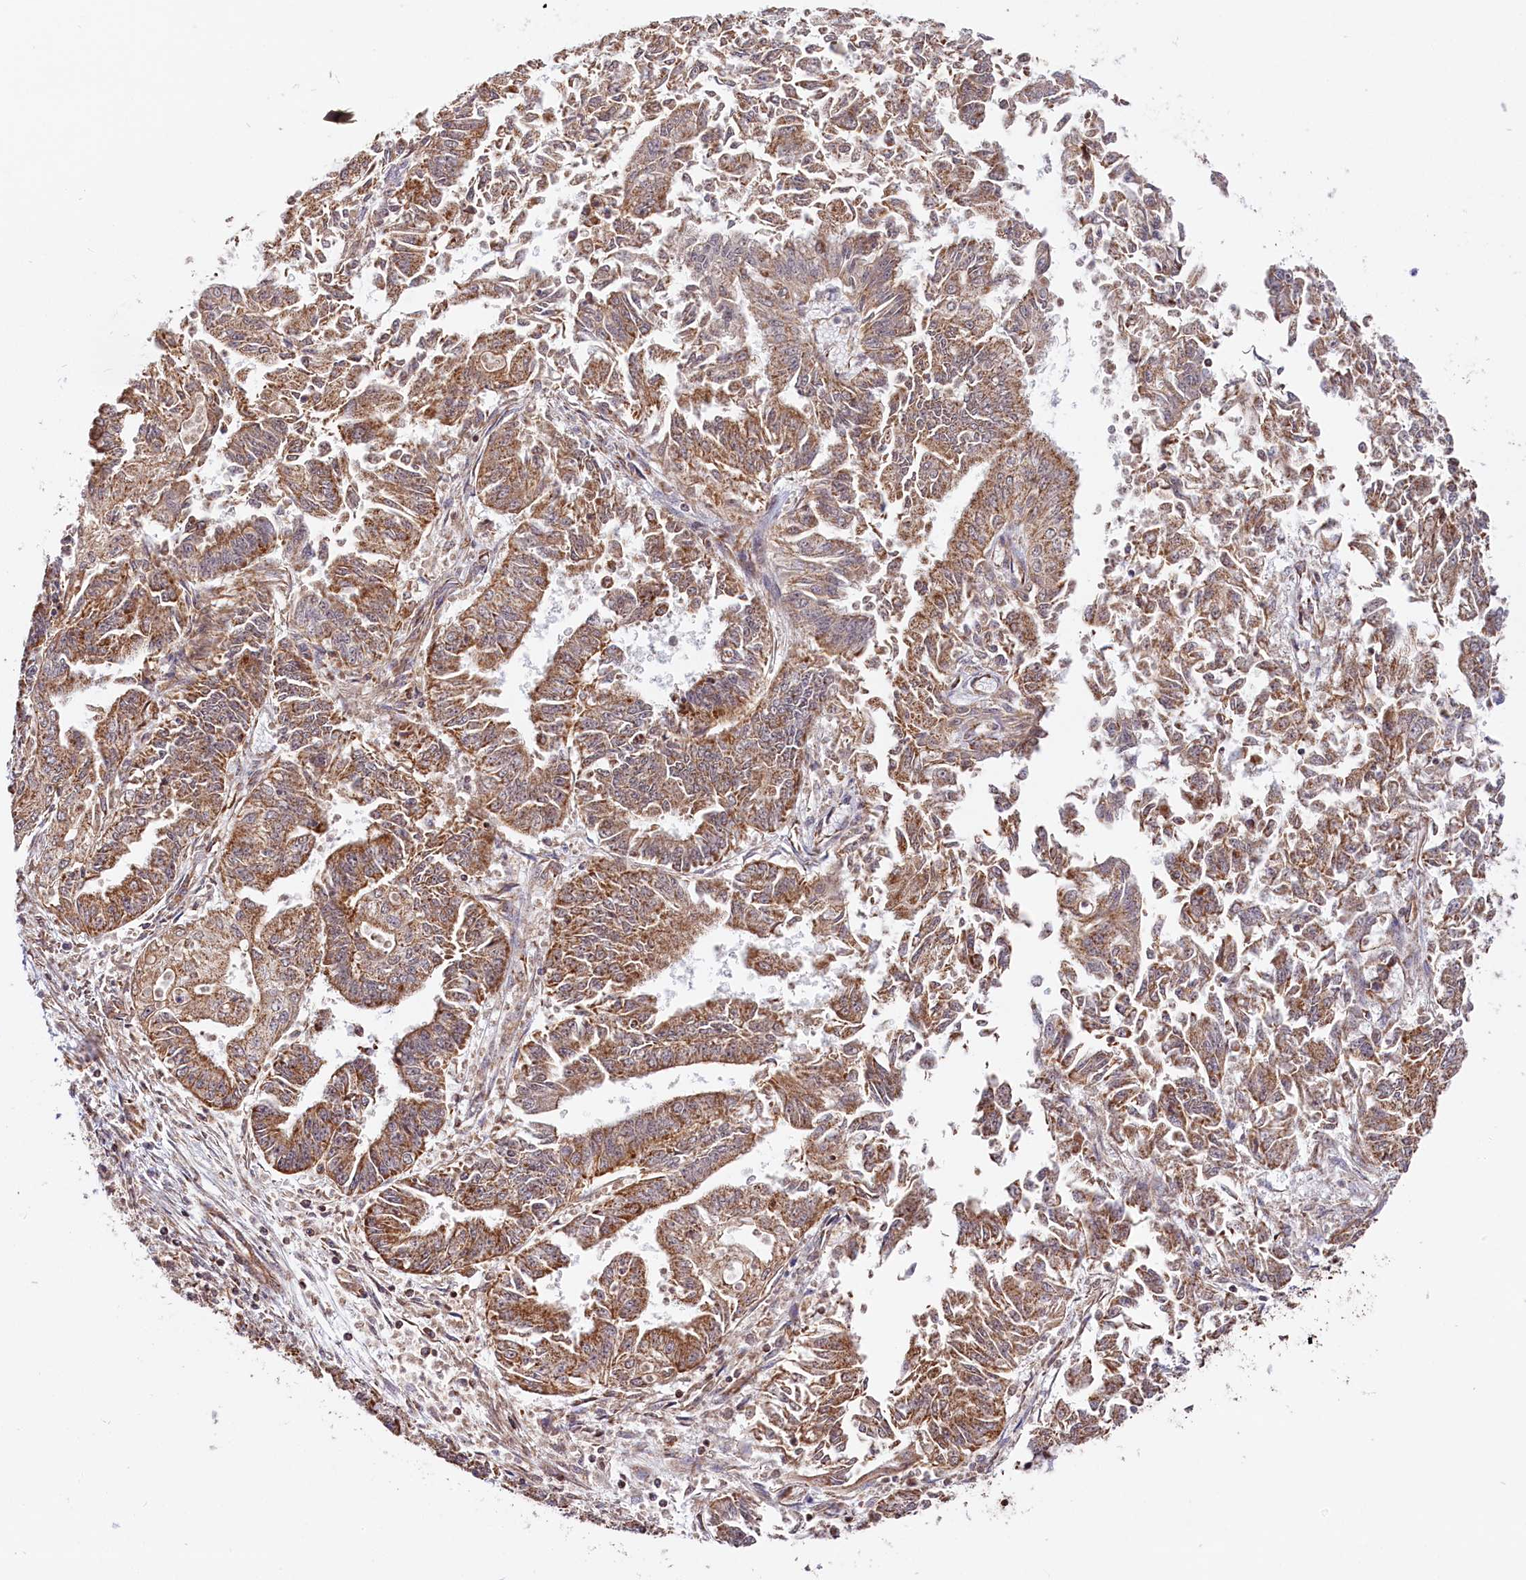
{"staining": {"intensity": "moderate", "quantity": ">75%", "location": "cytoplasmic/membranous"}, "tissue": "endometrial cancer", "cell_type": "Tumor cells", "image_type": "cancer", "snomed": [{"axis": "morphology", "description": "Adenocarcinoma, NOS"}, {"axis": "topography", "description": "Endometrium"}], "caption": "Immunohistochemistry (IHC) micrograph of adenocarcinoma (endometrial) stained for a protein (brown), which demonstrates medium levels of moderate cytoplasmic/membranous positivity in approximately >75% of tumor cells.", "gene": "MACROD1", "patient": {"sex": "female", "age": 73}}